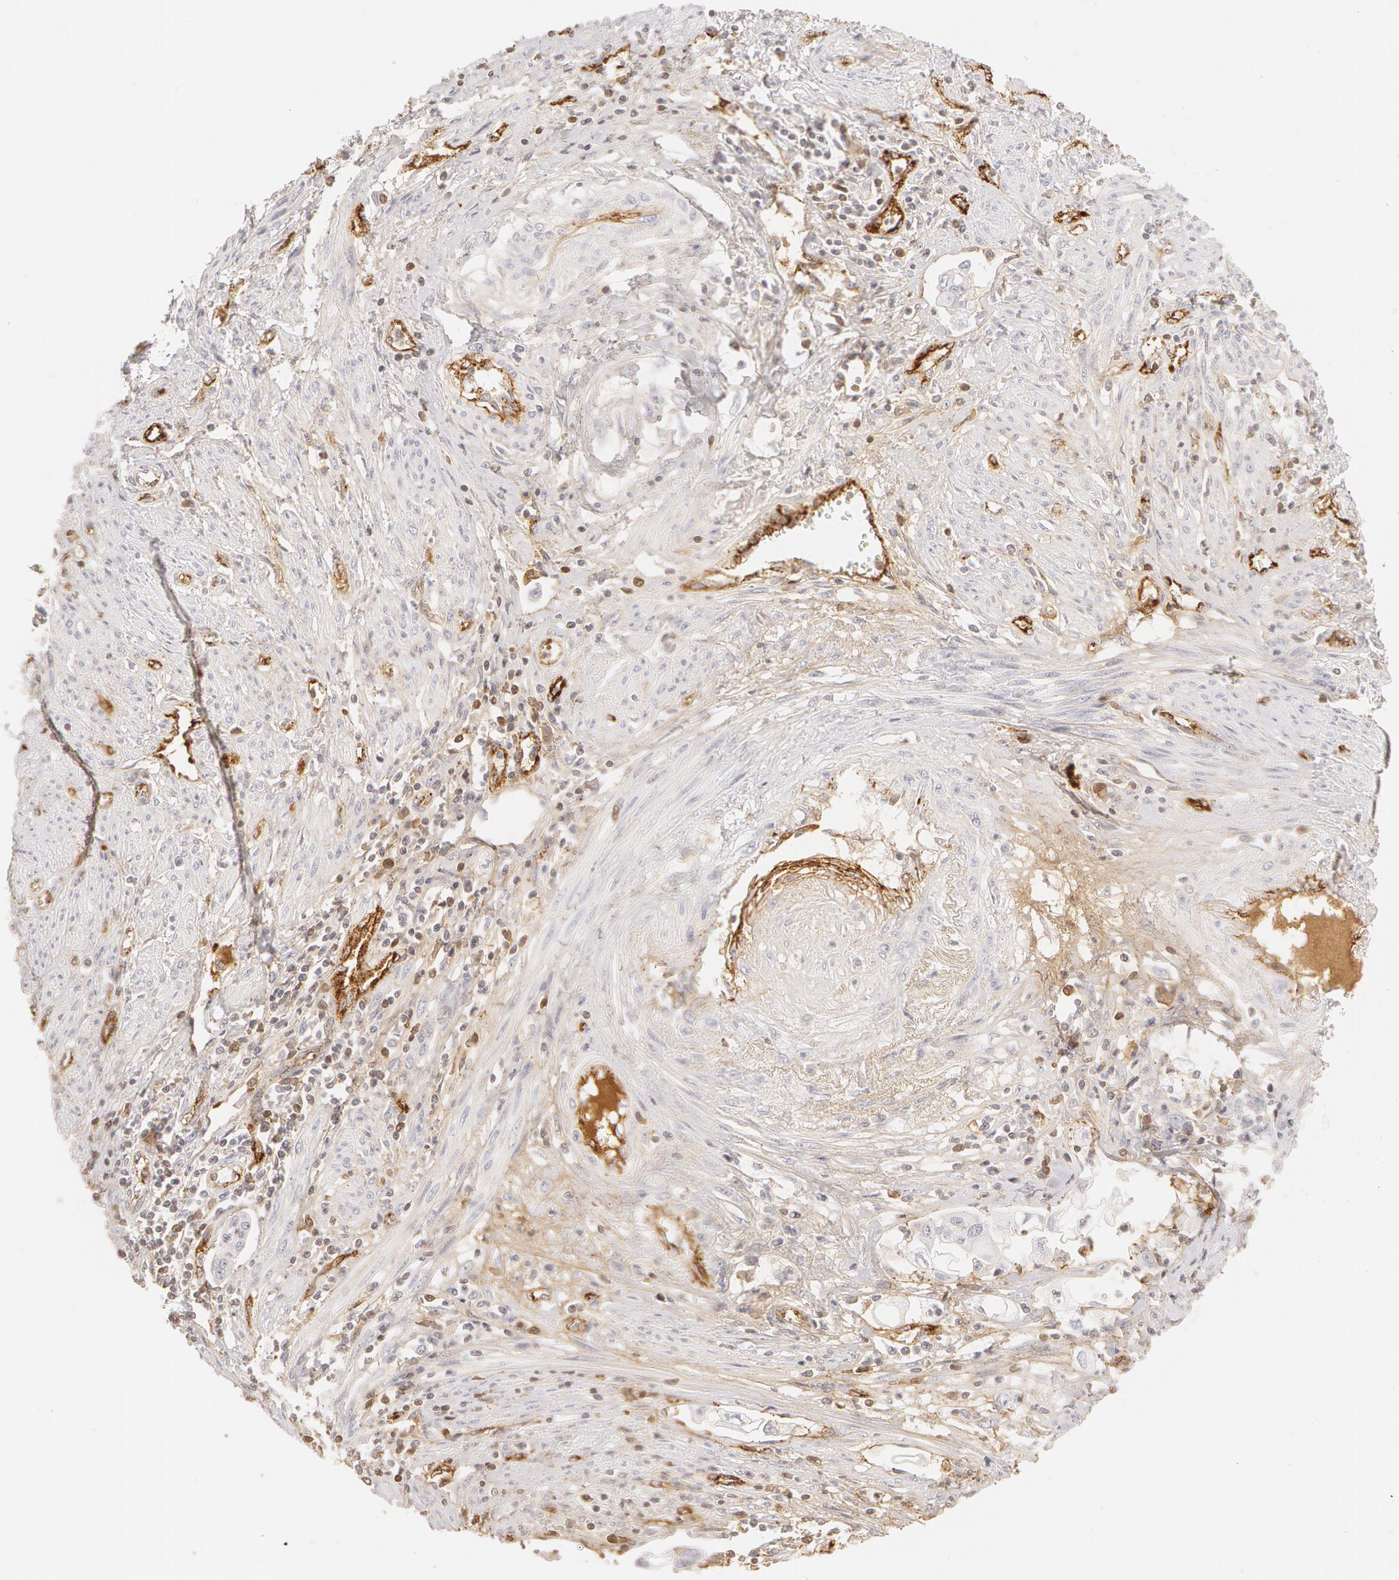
{"staining": {"intensity": "negative", "quantity": "none", "location": "none"}, "tissue": "endometrial cancer", "cell_type": "Tumor cells", "image_type": "cancer", "snomed": [{"axis": "morphology", "description": "Adenocarcinoma, NOS"}, {"axis": "topography", "description": "Endometrium"}], "caption": "A high-resolution histopathology image shows immunohistochemistry staining of adenocarcinoma (endometrial), which shows no significant positivity in tumor cells. Brightfield microscopy of immunohistochemistry stained with DAB (3,3'-diaminobenzidine) (brown) and hematoxylin (blue), captured at high magnification.", "gene": "VWF", "patient": {"sex": "female", "age": 75}}